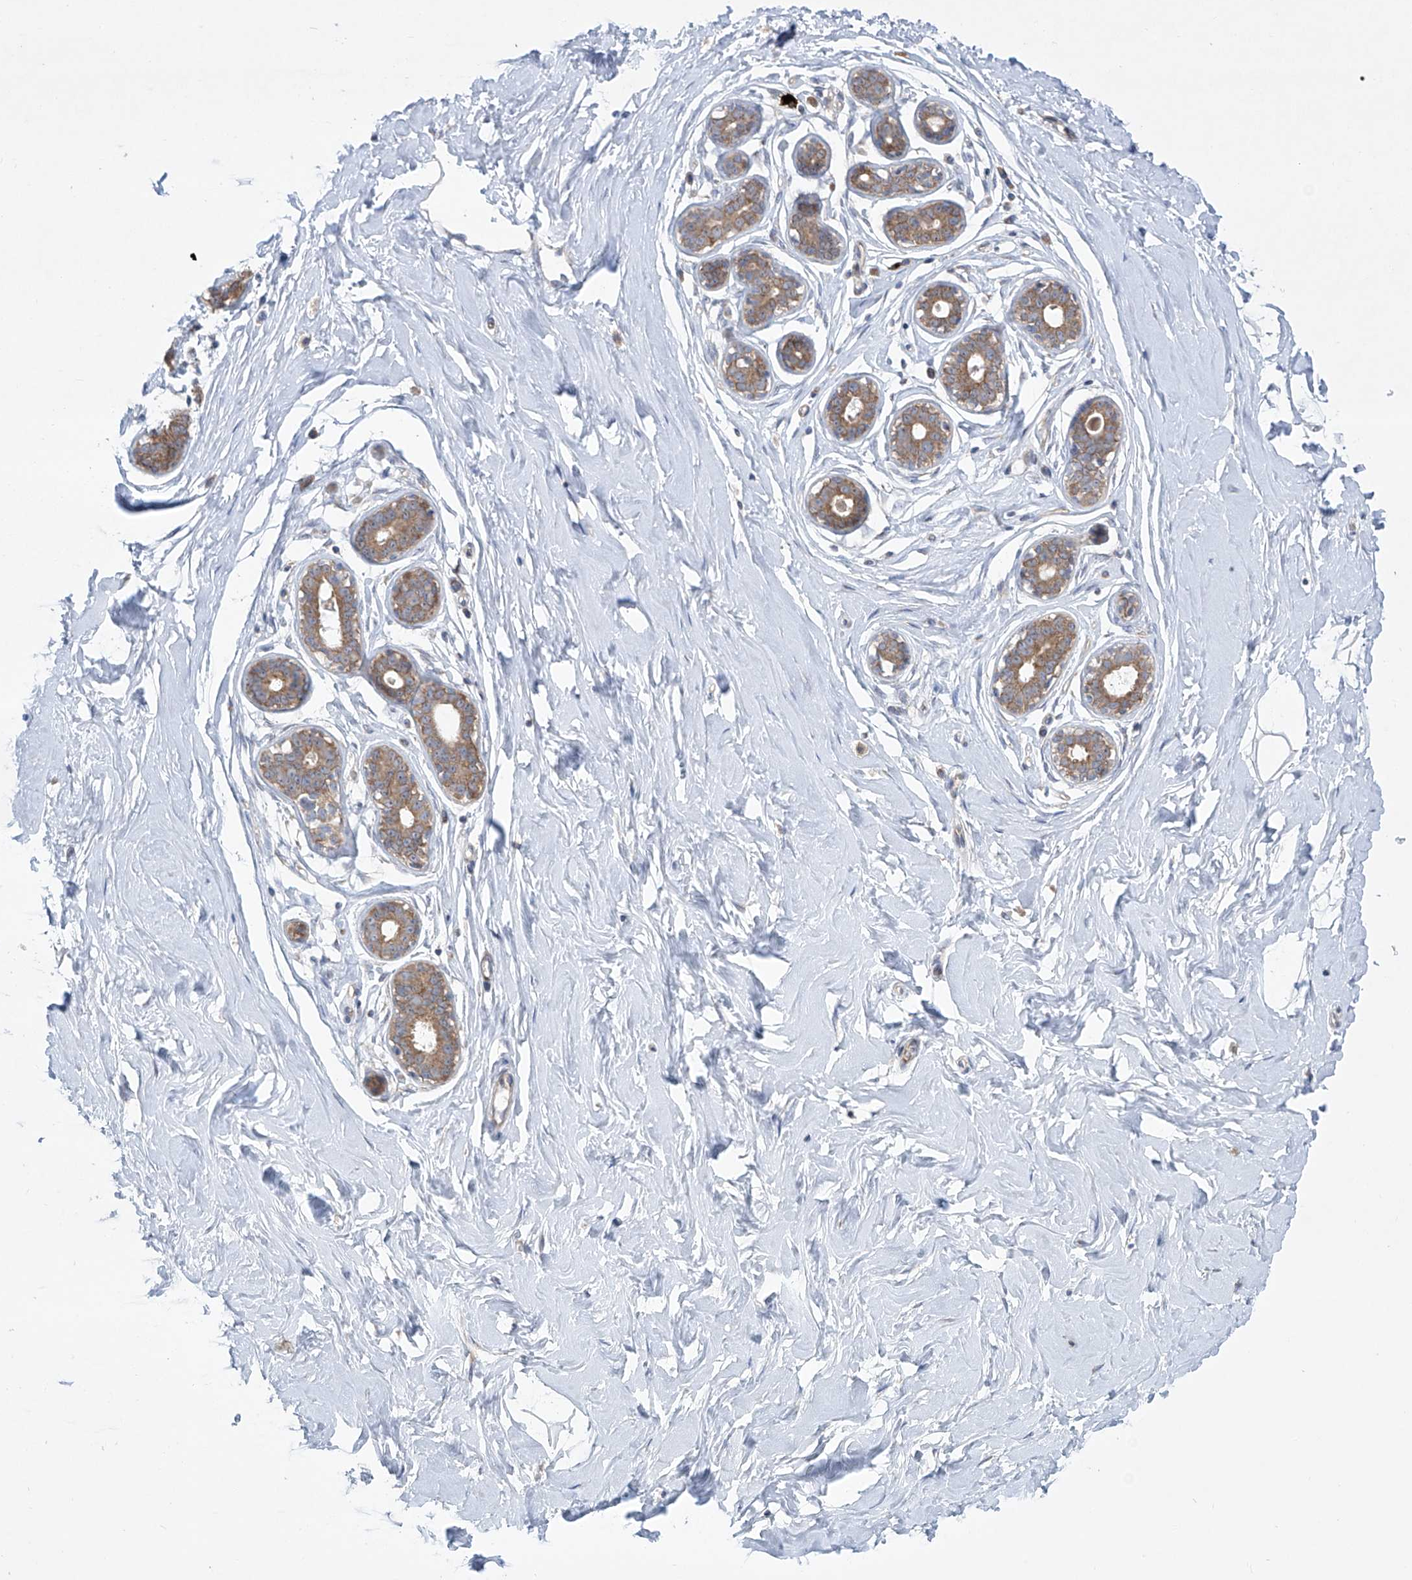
{"staining": {"intensity": "negative", "quantity": "none", "location": "none"}, "tissue": "breast", "cell_type": "Adipocytes", "image_type": "normal", "snomed": [{"axis": "morphology", "description": "Normal tissue, NOS"}, {"axis": "morphology", "description": "Adenoma, NOS"}, {"axis": "topography", "description": "Breast"}], "caption": "Immunohistochemistry histopathology image of unremarkable human breast stained for a protein (brown), which demonstrates no expression in adipocytes. (Immunohistochemistry (ihc), brightfield microscopy, high magnification).", "gene": "KLC4", "patient": {"sex": "female", "age": 23}}